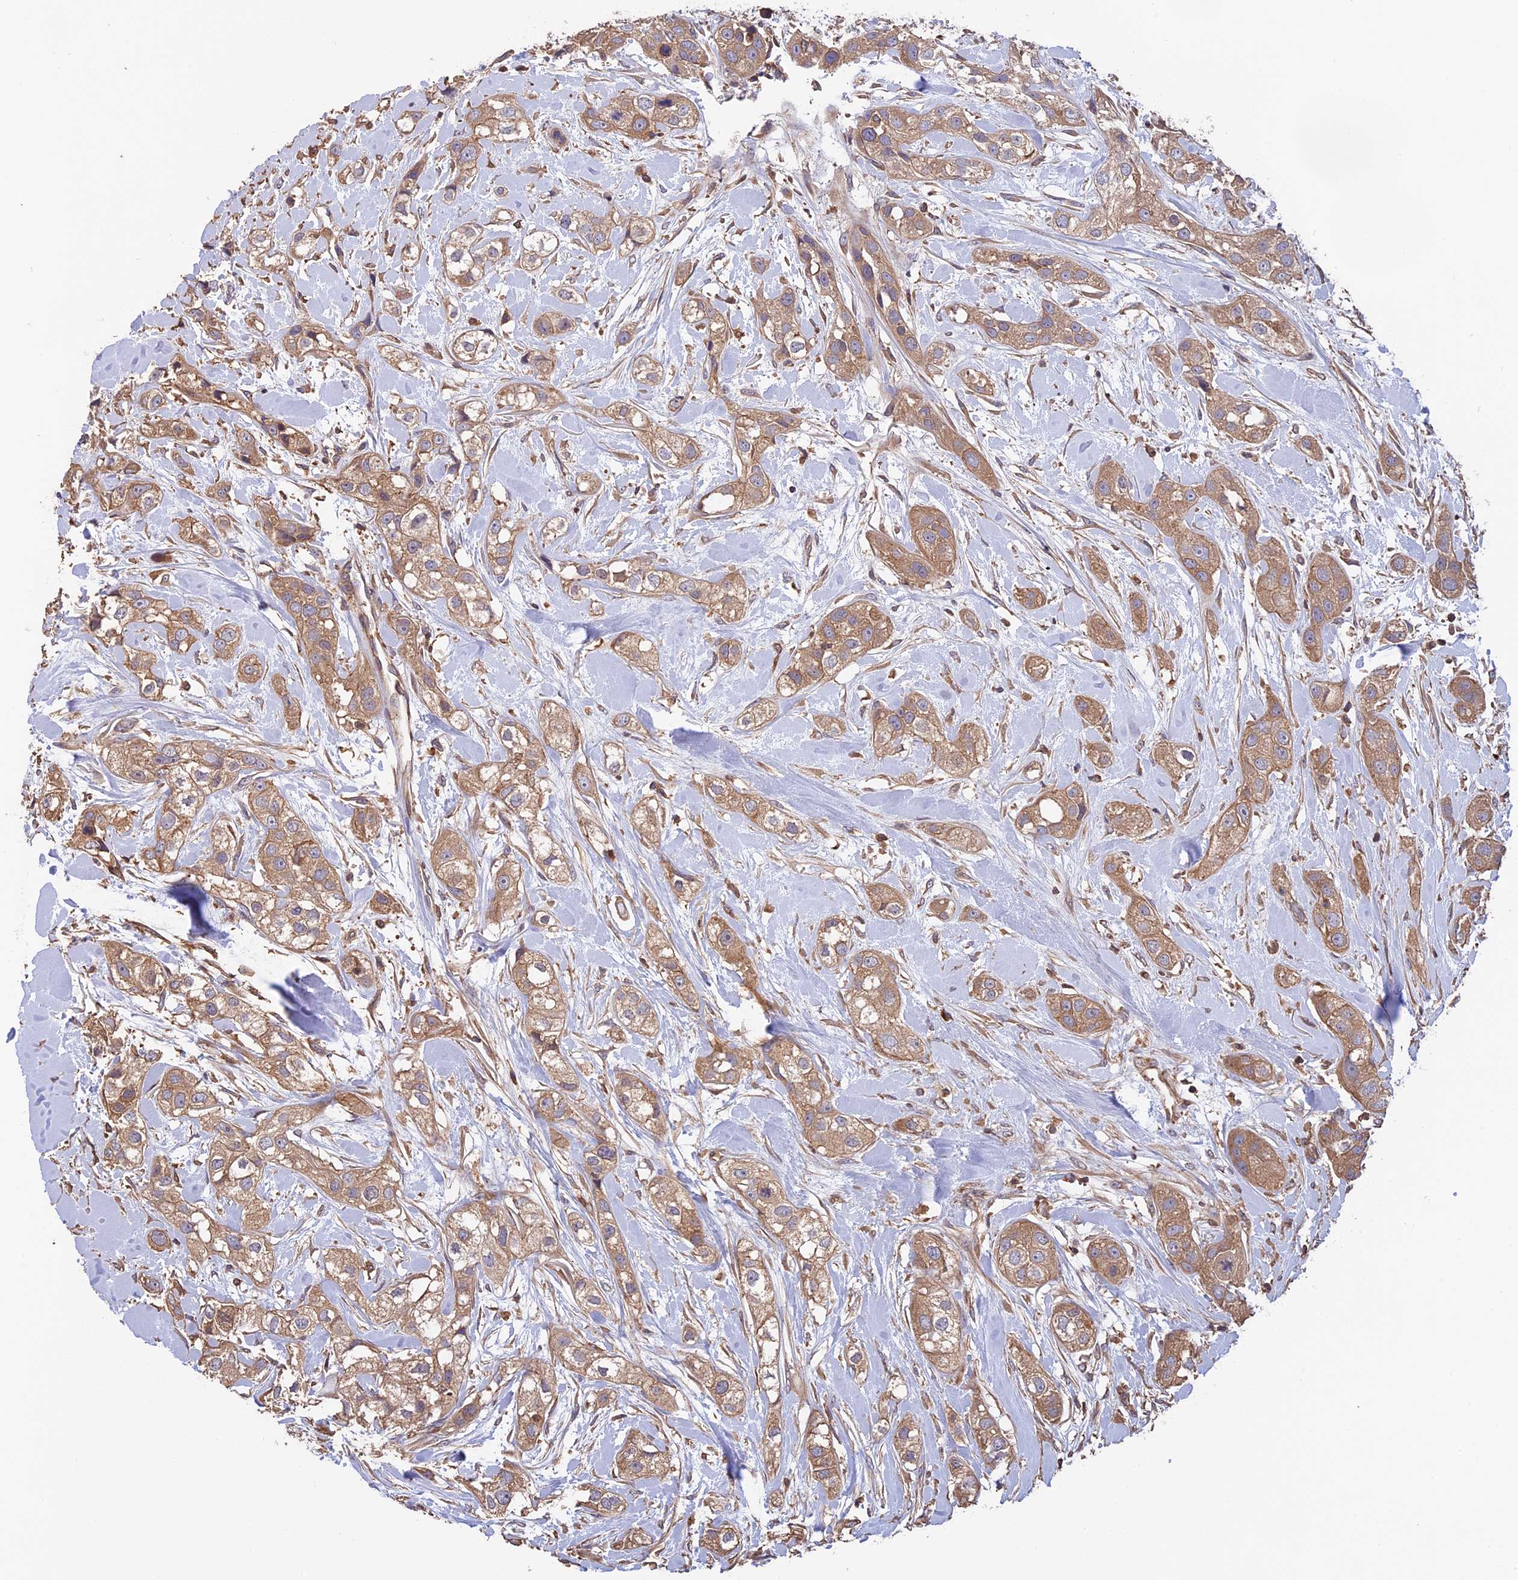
{"staining": {"intensity": "weak", "quantity": ">75%", "location": "cytoplasmic/membranous"}, "tissue": "head and neck cancer", "cell_type": "Tumor cells", "image_type": "cancer", "snomed": [{"axis": "morphology", "description": "Normal tissue, NOS"}, {"axis": "morphology", "description": "Squamous cell carcinoma, NOS"}, {"axis": "topography", "description": "Skeletal muscle"}, {"axis": "topography", "description": "Head-Neck"}], "caption": "Immunohistochemistry (IHC) histopathology image of head and neck cancer (squamous cell carcinoma) stained for a protein (brown), which reveals low levels of weak cytoplasmic/membranous expression in about >75% of tumor cells.", "gene": "GAS8", "patient": {"sex": "male", "age": 51}}